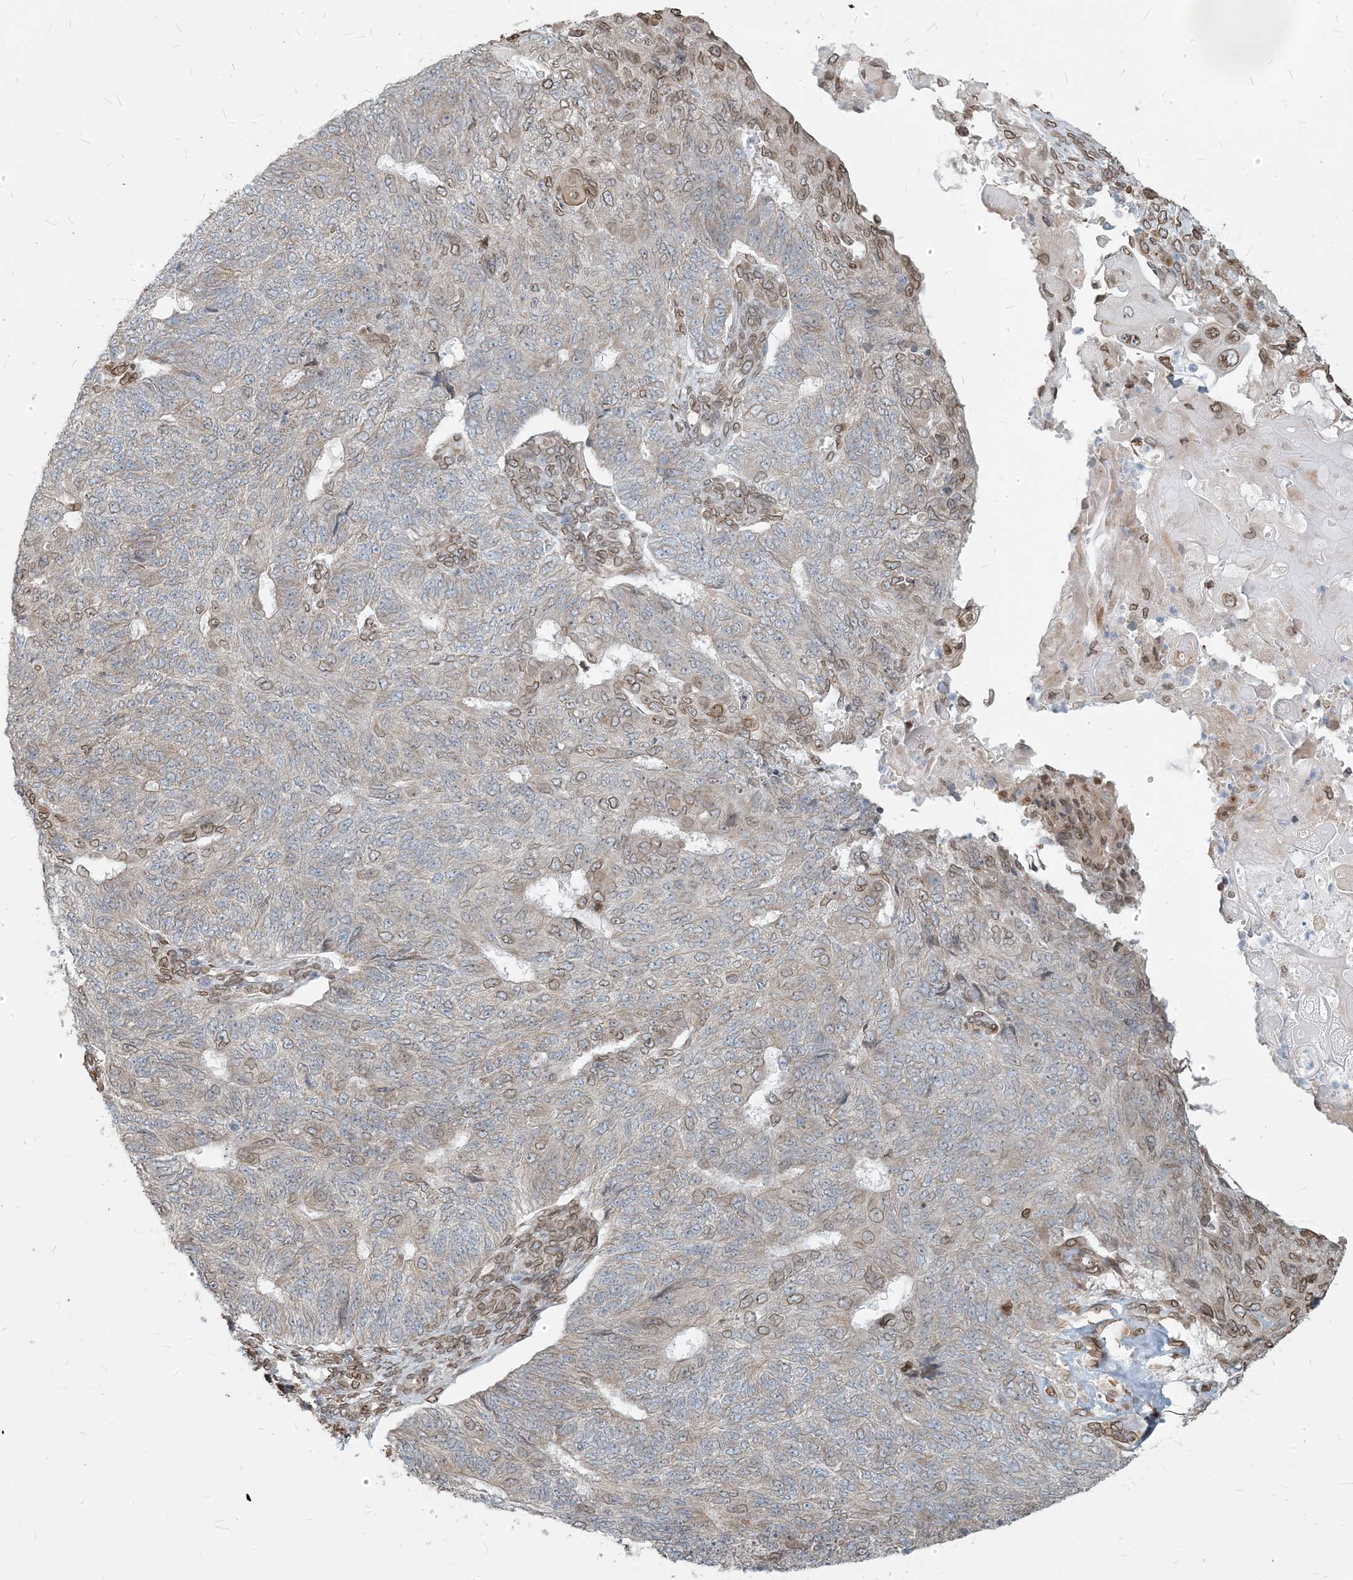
{"staining": {"intensity": "weak", "quantity": "<25%", "location": "cytoplasmic/membranous,nuclear"}, "tissue": "endometrial cancer", "cell_type": "Tumor cells", "image_type": "cancer", "snomed": [{"axis": "morphology", "description": "Adenocarcinoma, NOS"}, {"axis": "topography", "description": "Endometrium"}], "caption": "DAB (3,3'-diaminobenzidine) immunohistochemical staining of human endometrial cancer (adenocarcinoma) displays no significant staining in tumor cells.", "gene": "WWP1", "patient": {"sex": "female", "age": 32}}